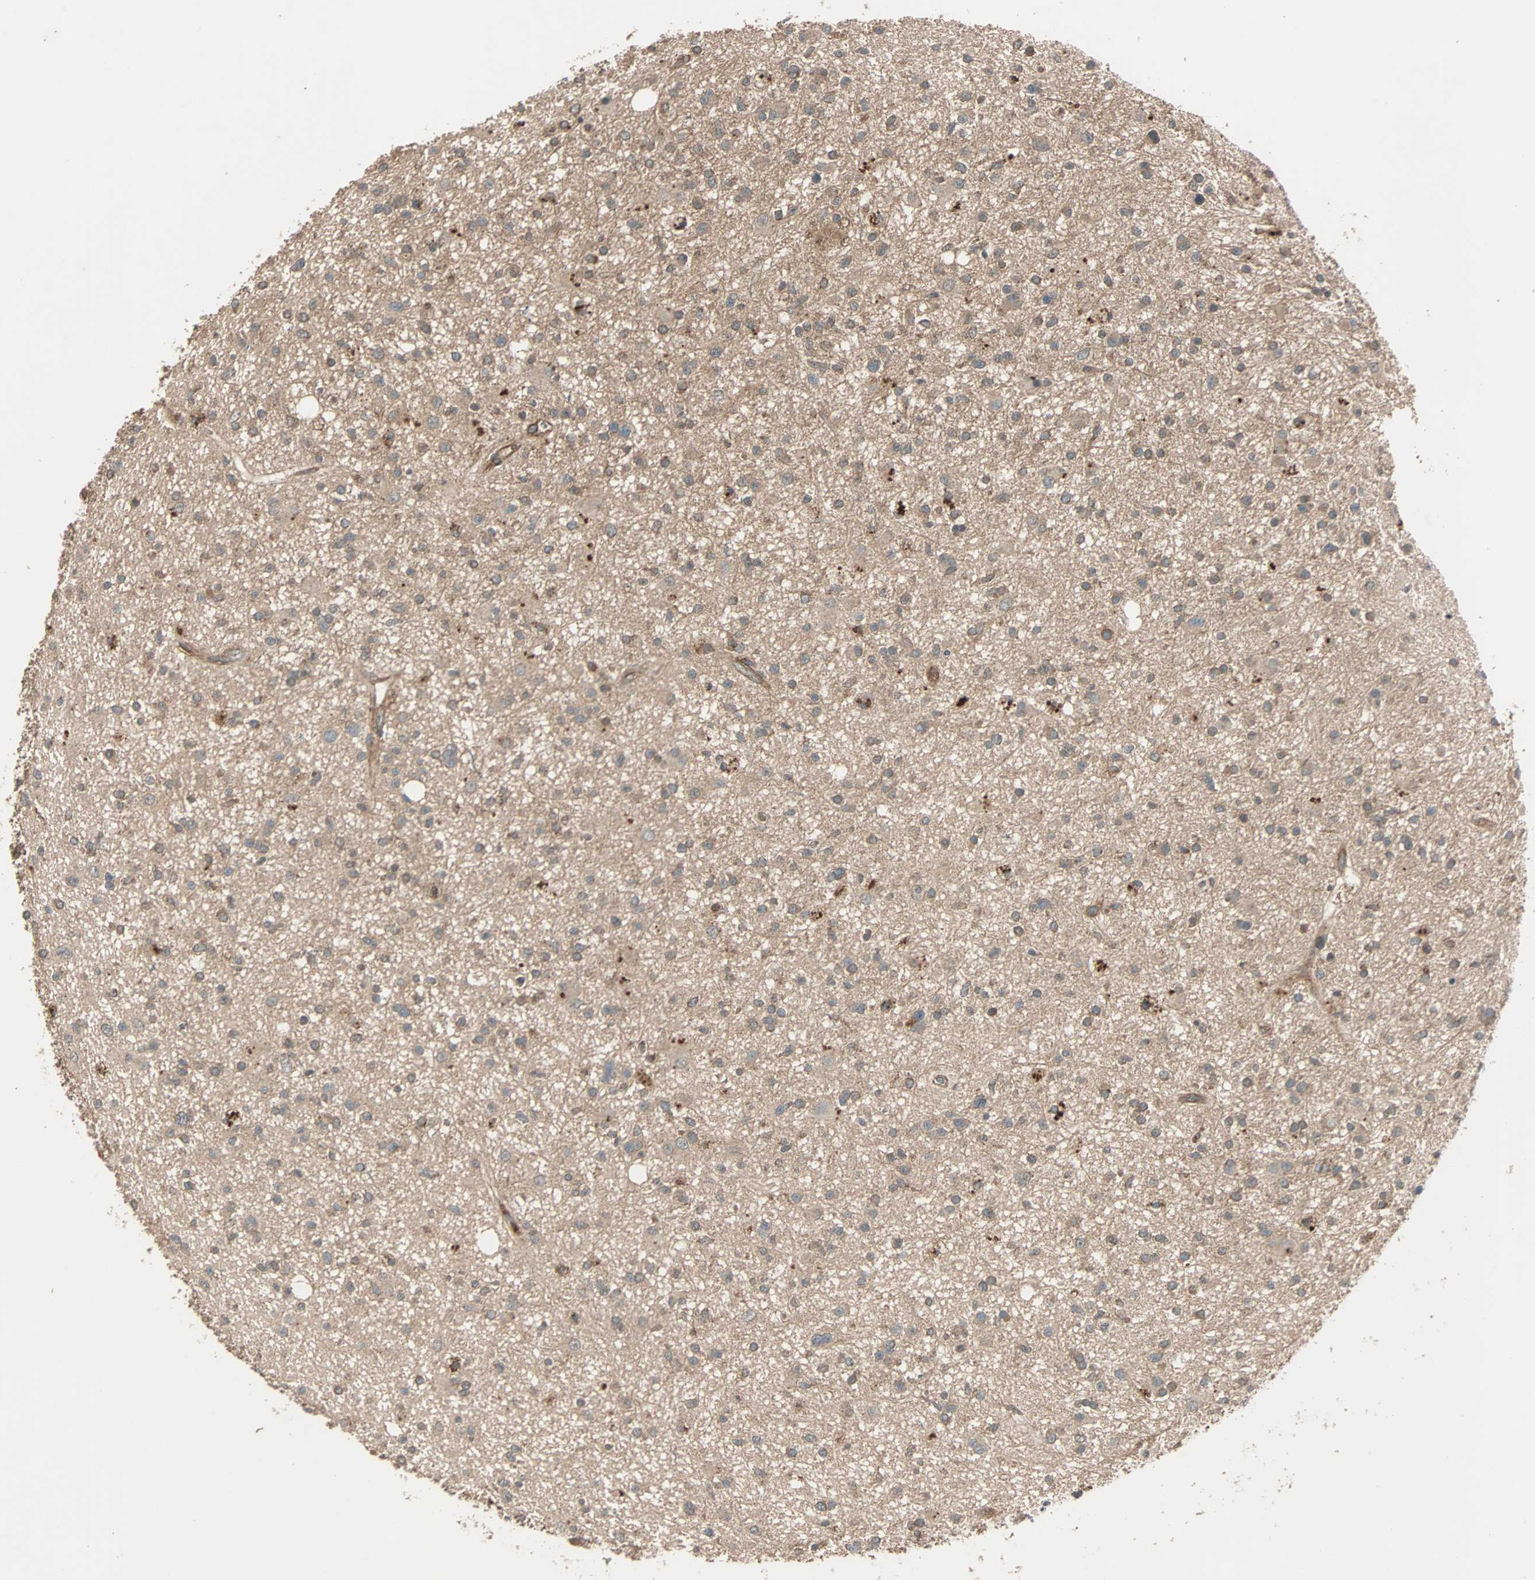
{"staining": {"intensity": "weak", "quantity": ">75%", "location": "cytoplasmic/membranous"}, "tissue": "glioma", "cell_type": "Tumor cells", "image_type": "cancer", "snomed": [{"axis": "morphology", "description": "Glioma, malignant, High grade"}, {"axis": "topography", "description": "Brain"}], "caption": "Immunohistochemical staining of human malignant glioma (high-grade) displays low levels of weak cytoplasmic/membranous expression in about >75% of tumor cells. (Brightfield microscopy of DAB IHC at high magnification).", "gene": "GCK", "patient": {"sex": "male", "age": 33}}